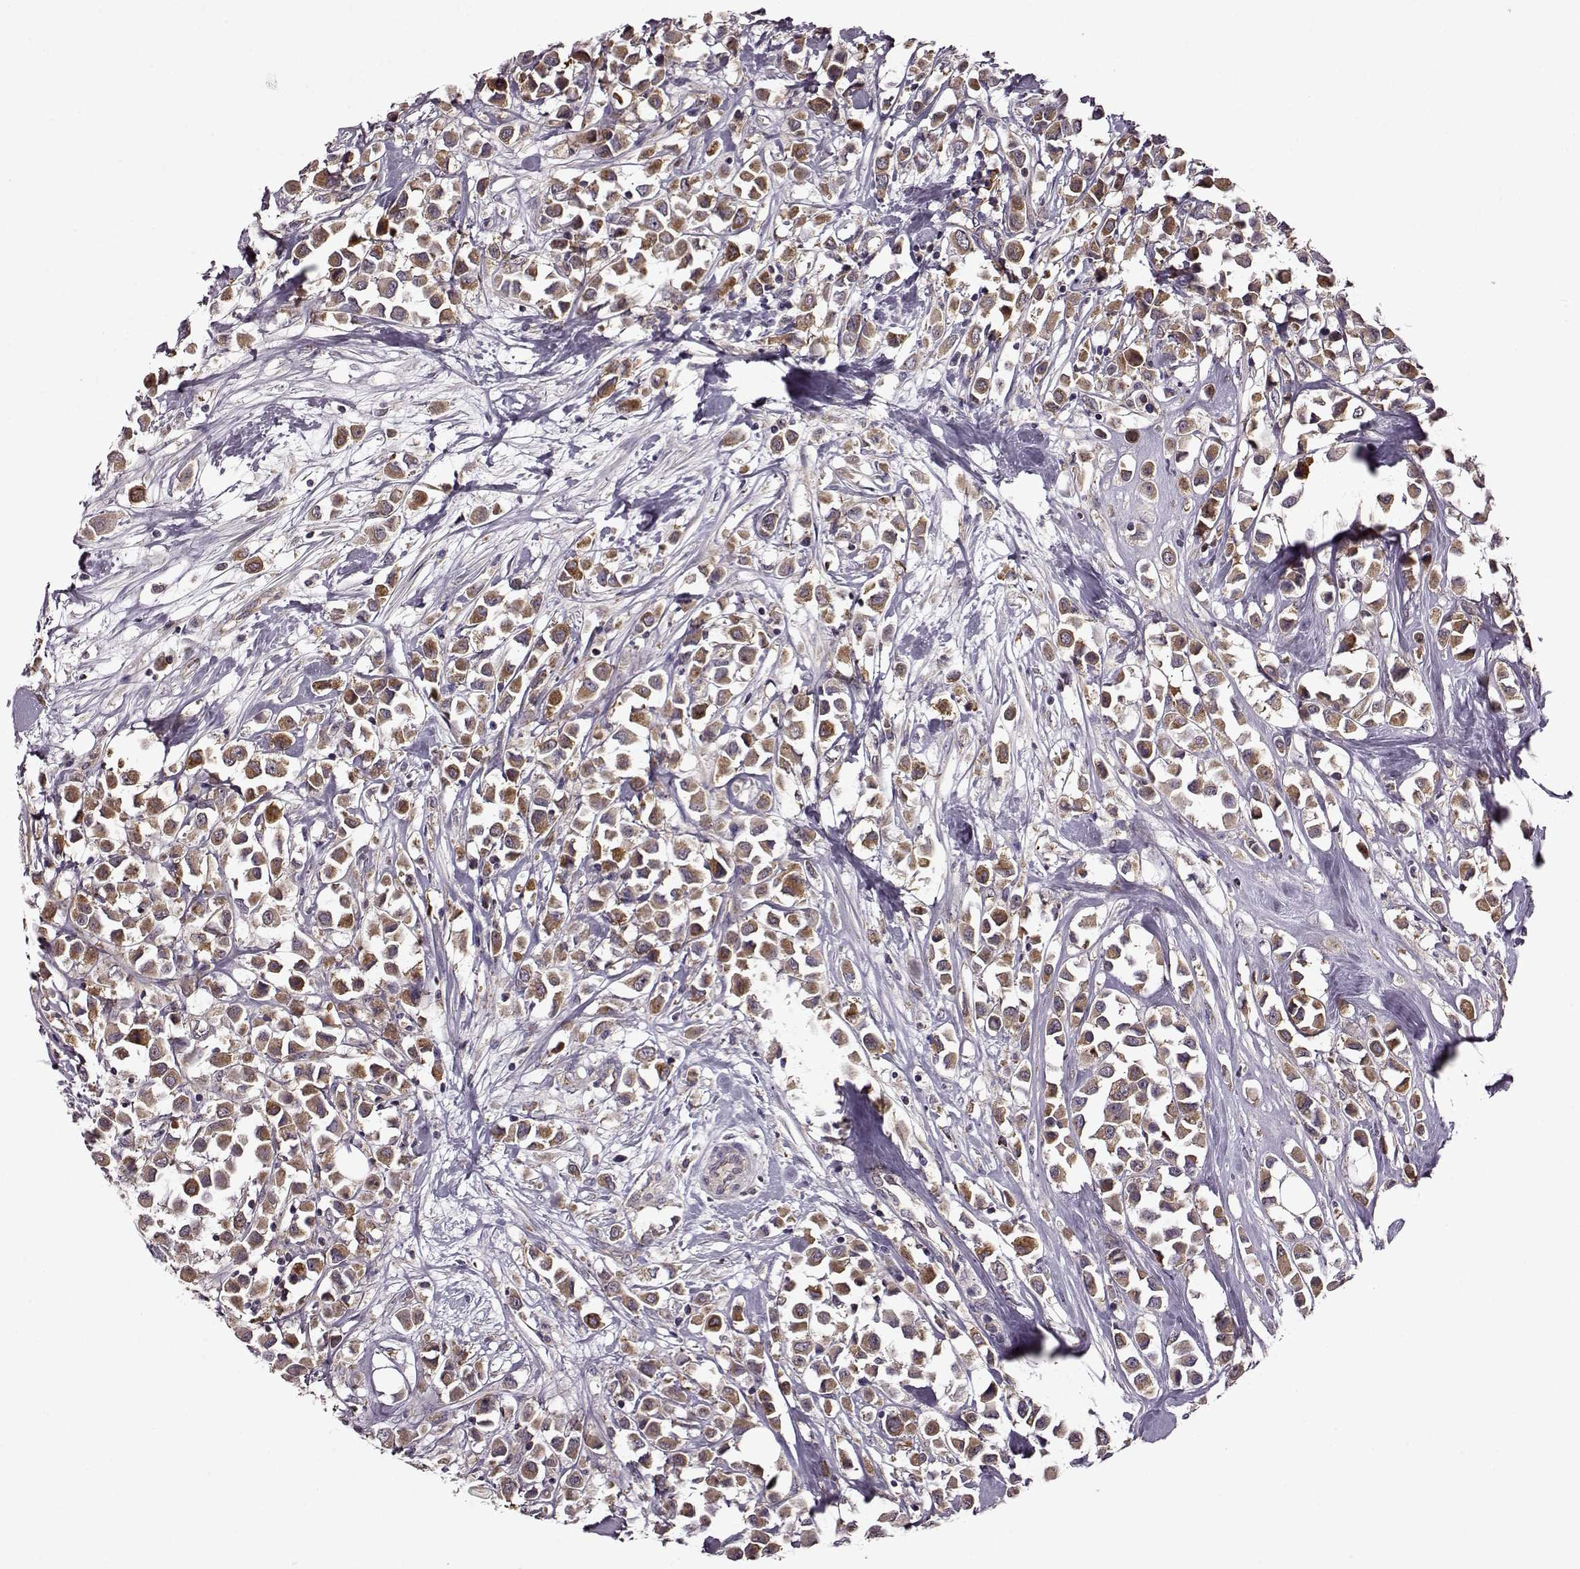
{"staining": {"intensity": "moderate", "quantity": ">75%", "location": "cytoplasmic/membranous"}, "tissue": "breast cancer", "cell_type": "Tumor cells", "image_type": "cancer", "snomed": [{"axis": "morphology", "description": "Duct carcinoma"}, {"axis": "topography", "description": "Breast"}], "caption": "DAB (3,3'-diaminobenzidine) immunohistochemical staining of breast infiltrating ductal carcinoma exhibits moderate cytoplasmic/membranous protein positivity in approximately >75% of tumor cells. The staining was performed using DAB to visualize the protein expression in brown, while the nuclei were stained in blue with hematoxylin (Magnification: 20x).", "gene": "MTSS1", "patient": {"sex": "female", "age": 61}}